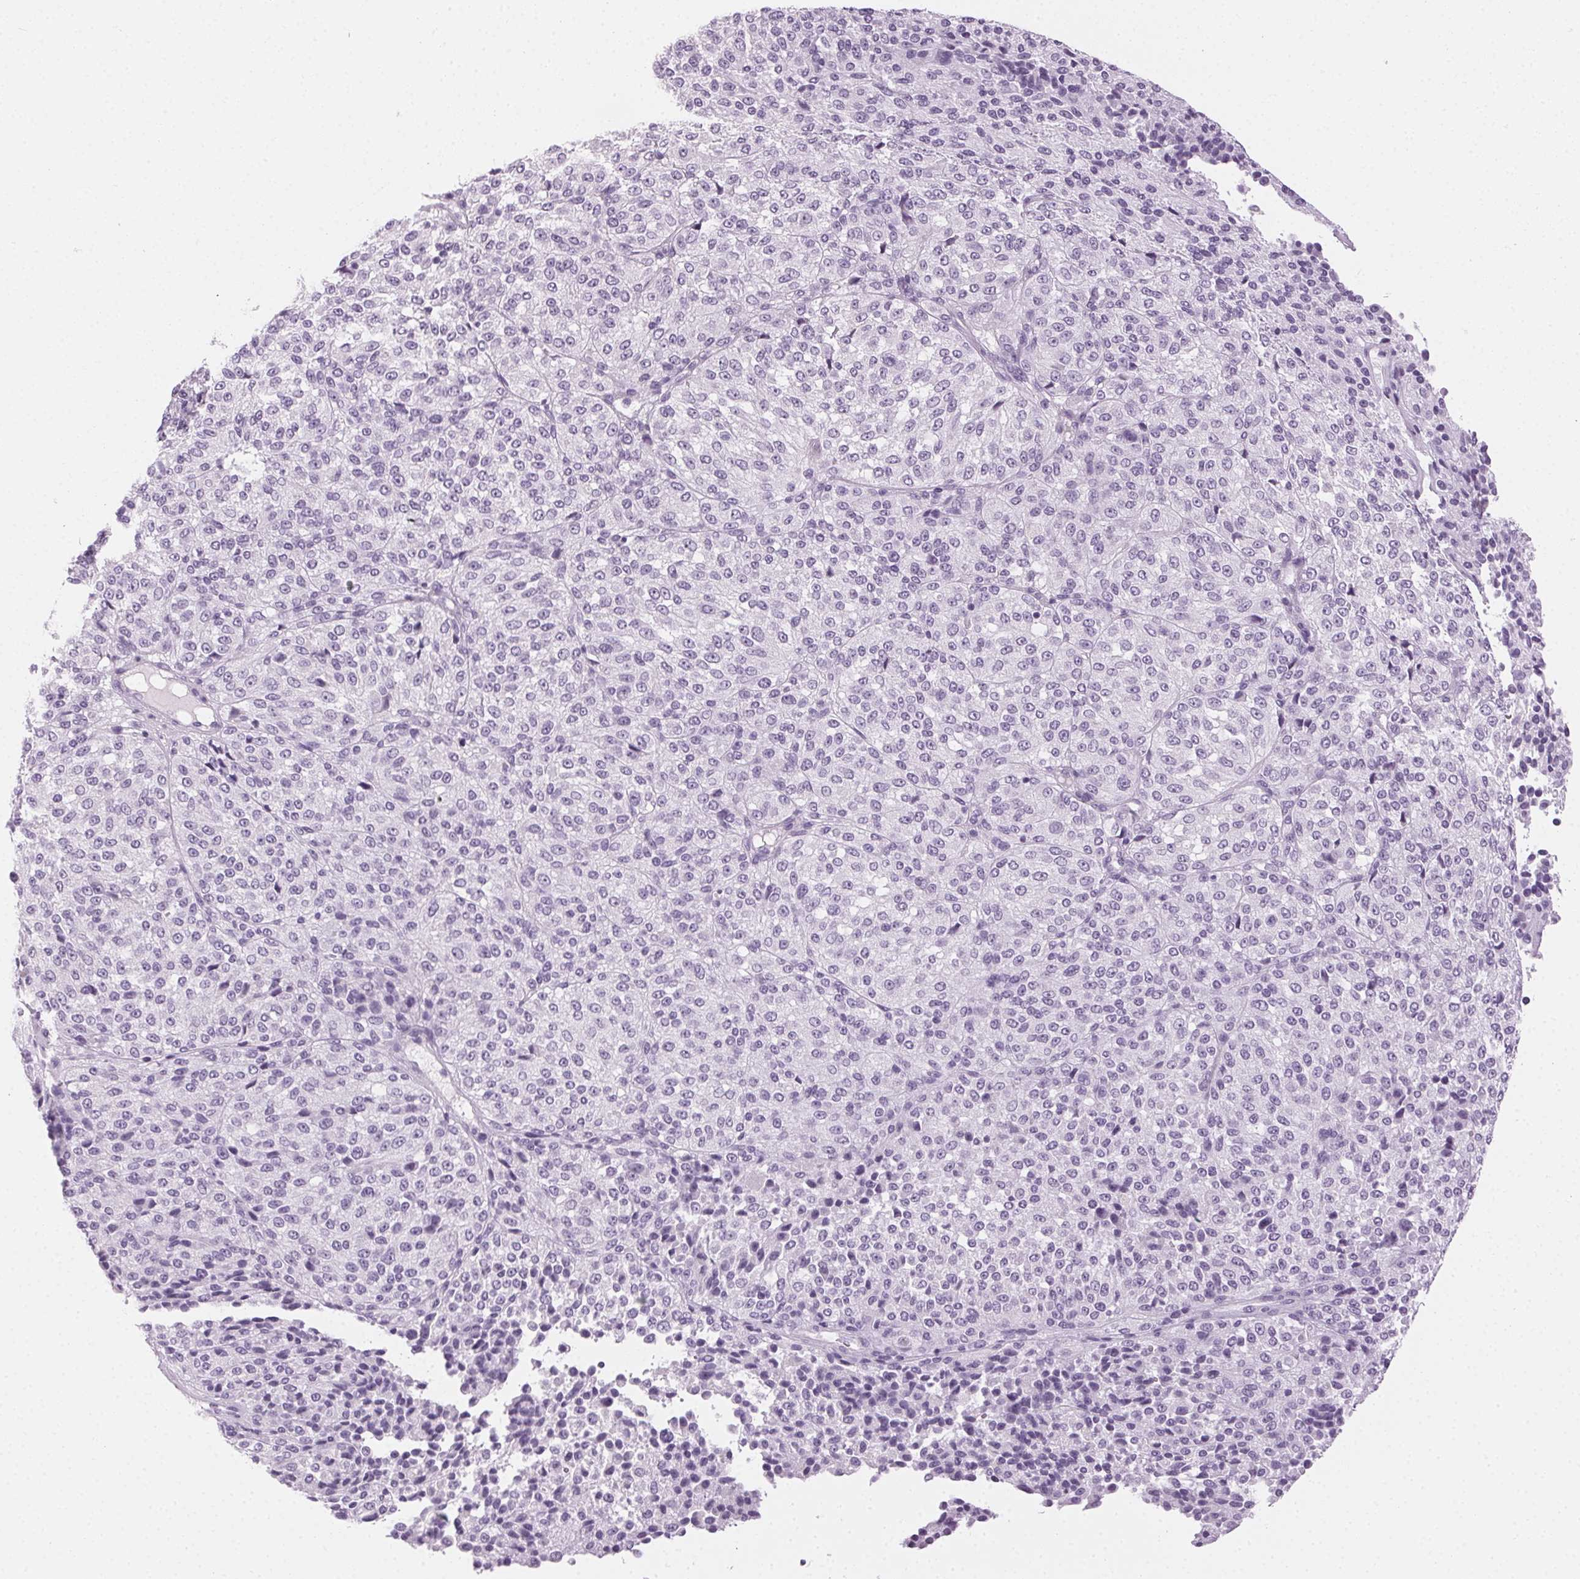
{"staining": {"intensity": "negative", "quantity": "none", "location": "none"}, "tissue": "melanoma", "cell_type": "Tumor cells", "image_type": "cancer", "snomed": [{"axis": "morphology", "description": "Malignant melanoma, Metastatic site"}, {"axis": "topography", "description": "Brain"}], "caption": "Malignant melanoma (metastatic site) stained for a protein using immunohistochemistry shows no staining tumor cells.", "gene": "MPO", "patient": {"sex": "female", "age": 56}}